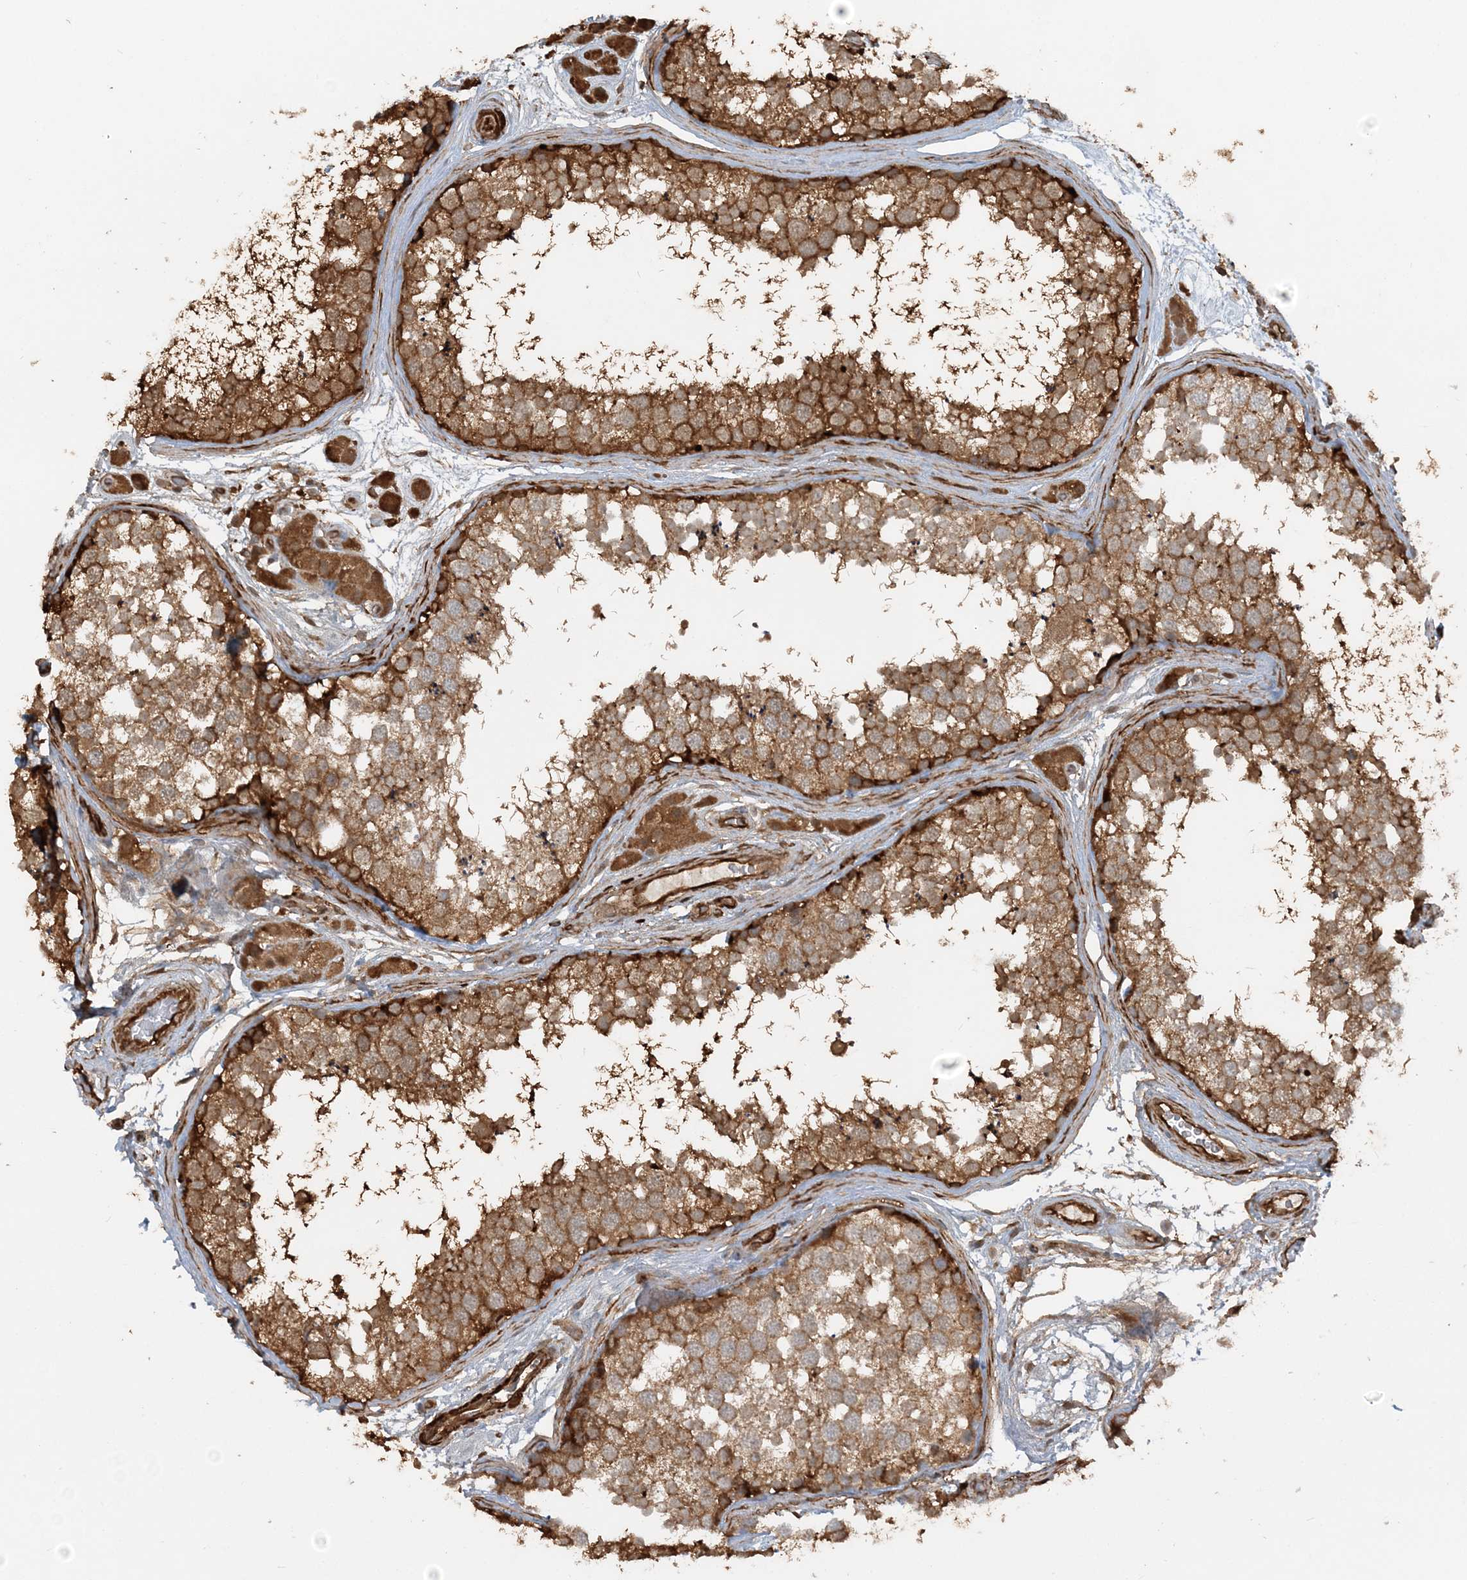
{"staining": {"intensity": "strong", "quantity": ">75%", "location": "cytoplasmic/membranous"}, "tissue": "testis", "cell_type": "Cells in seminiferous ducts", "image_type": "normal", "snomed": [{"axis": "morphology", "description": "Normal tissue, NOS"}, {"axis": "topography", "description": "Testis"}], "caption": "The histopathology image demonstrates staining of normal testis, revealing strong cytoplasmic/membranous protein positivity (brown color) within cells in seminiferous ducts. The protein of interest is shown in brown color, while the nuclei are stained blue.", "gene": "DSTN", "patient": {"sex": "male", "age": 56}}